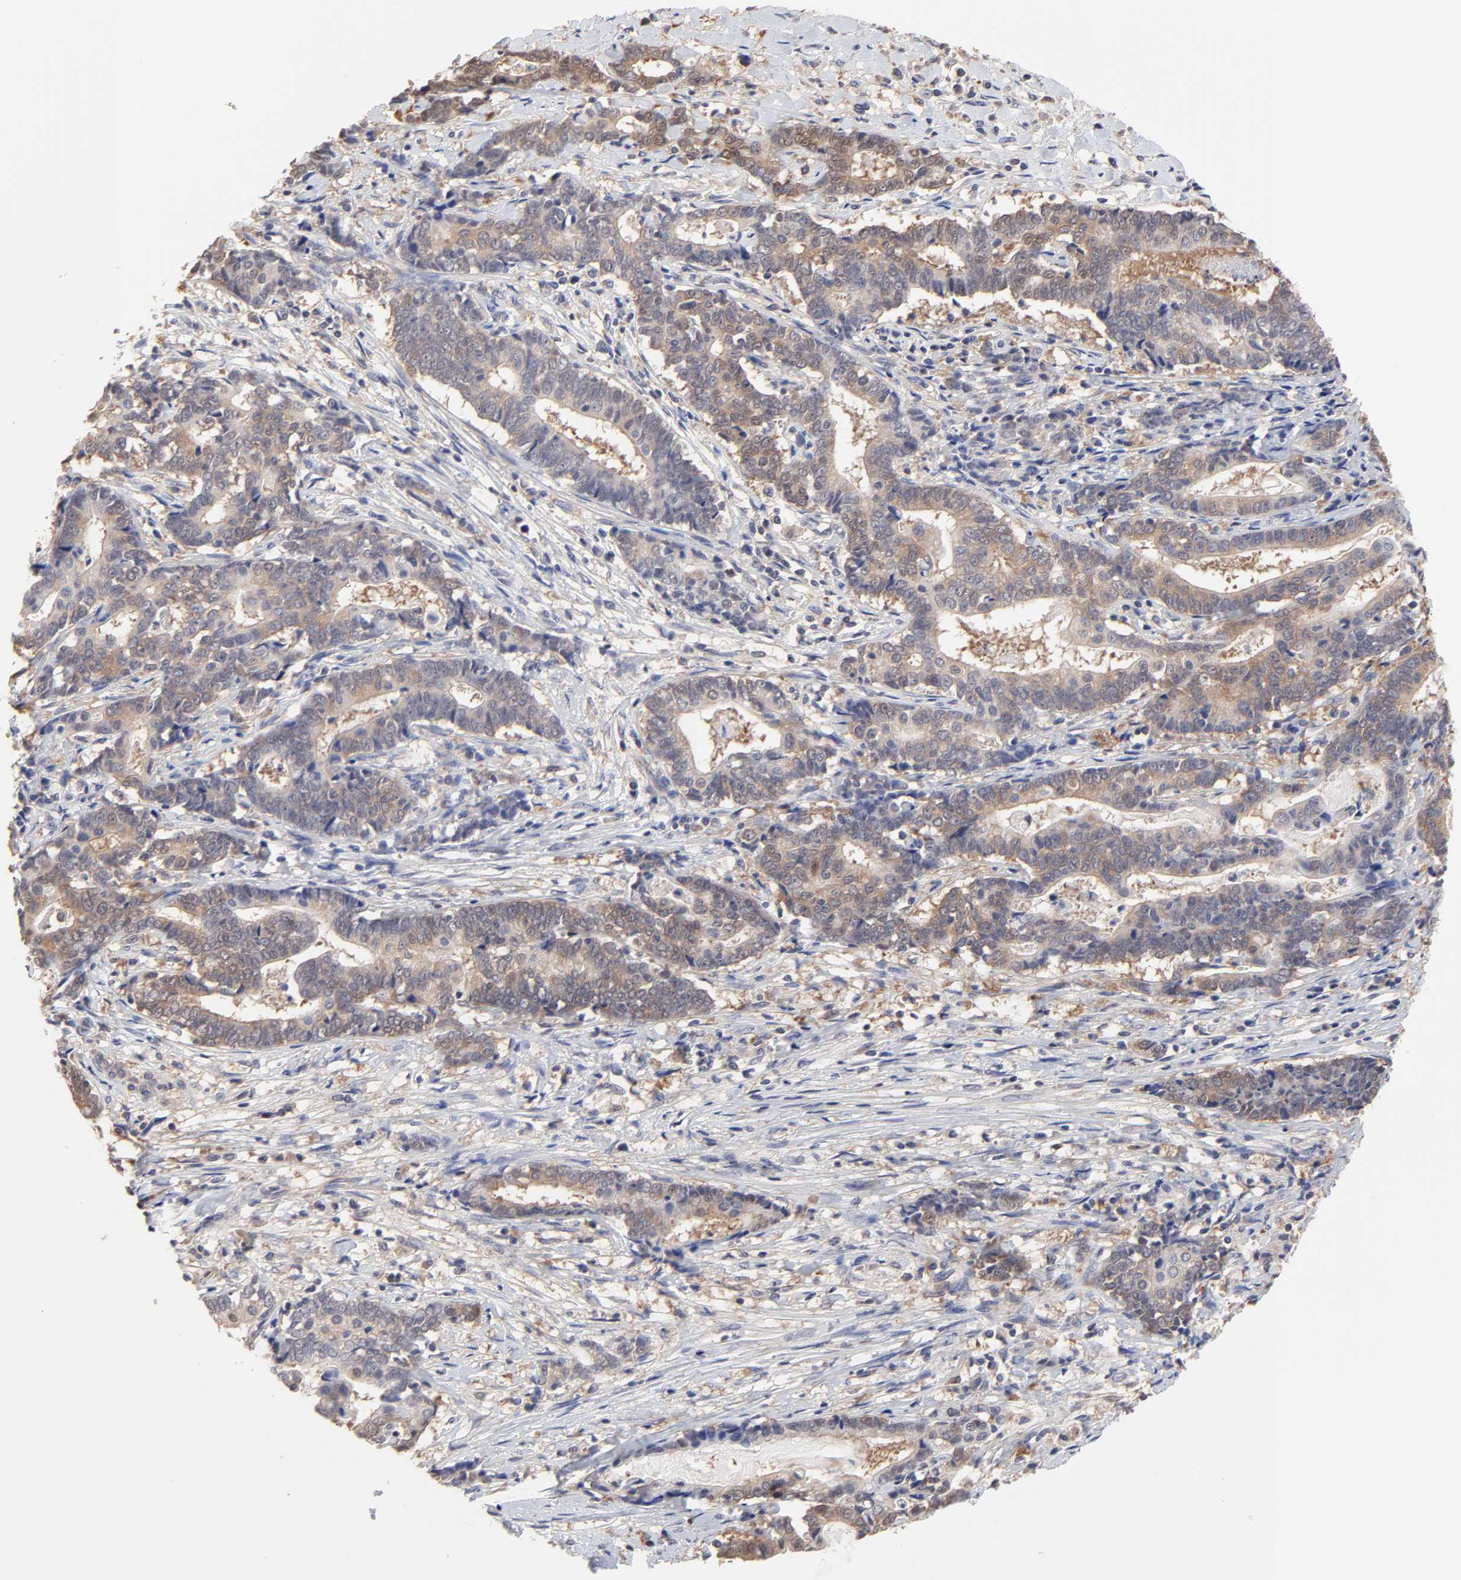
{"staining": {"intensity": "moderate", "quantity": "25%-75%", "location": "cytoplasmic/membranous"}, "tissue": "liver cancer", "cell_type": "Tumor cells", "image_type": "cancer", "snomed": [{"axis": "morphology", "description": "Cholangiocarcinoma"}, {"axis": "topography", "description": "Liver"}], "caption": "Moderate cytoplasmic/membranous staining is appreciated in about 25%-75% of tumor cells in cholangiocarcinoma (liver).", "gene": "CCT2", "patient": {"sex": "male", "age": 57}}